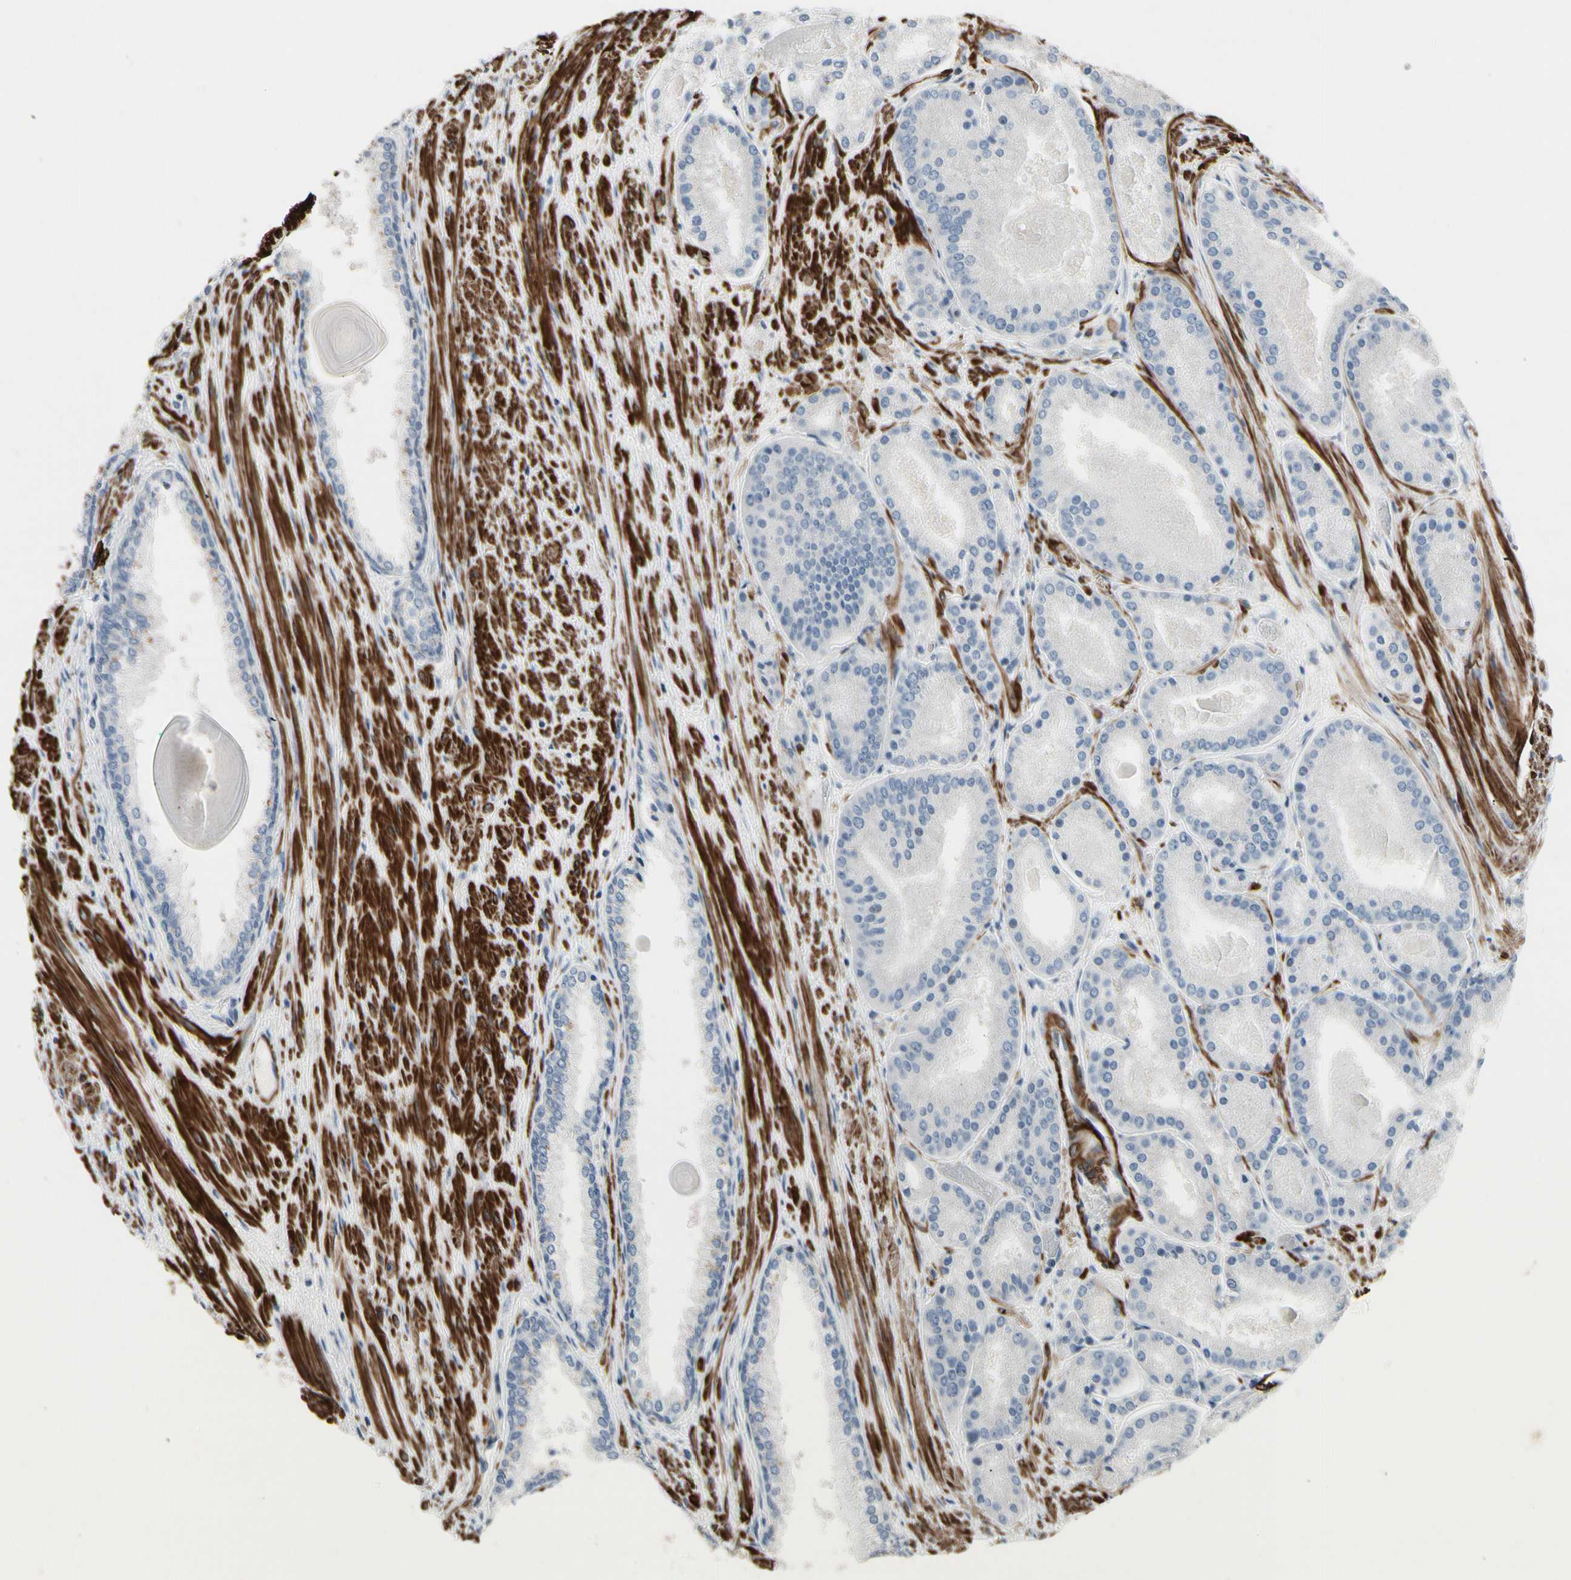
{"staining": {"intensity": "negative", "quantity": "none", "location": "none"}, "tissue": "prostate cancer", "cell_type": "Tumor cells", "image_type": "cancer", "snomed": [{"axis": "morphology", "description": "Adenocarcinoma, Low grade"}, {"axis": "topography", "description": "Prostate"}], "caption": "Immunohistochemistry of prostate low-grade adenocarcinoma exhibits no positivity in tumor cells. (DAB (3,3'-diaminobenzidine) immunohistochemistry visualized using brightfield microscopy, high magnification).", "gene": "TPM1", "patient": {"sex": "male", "age": 59}}